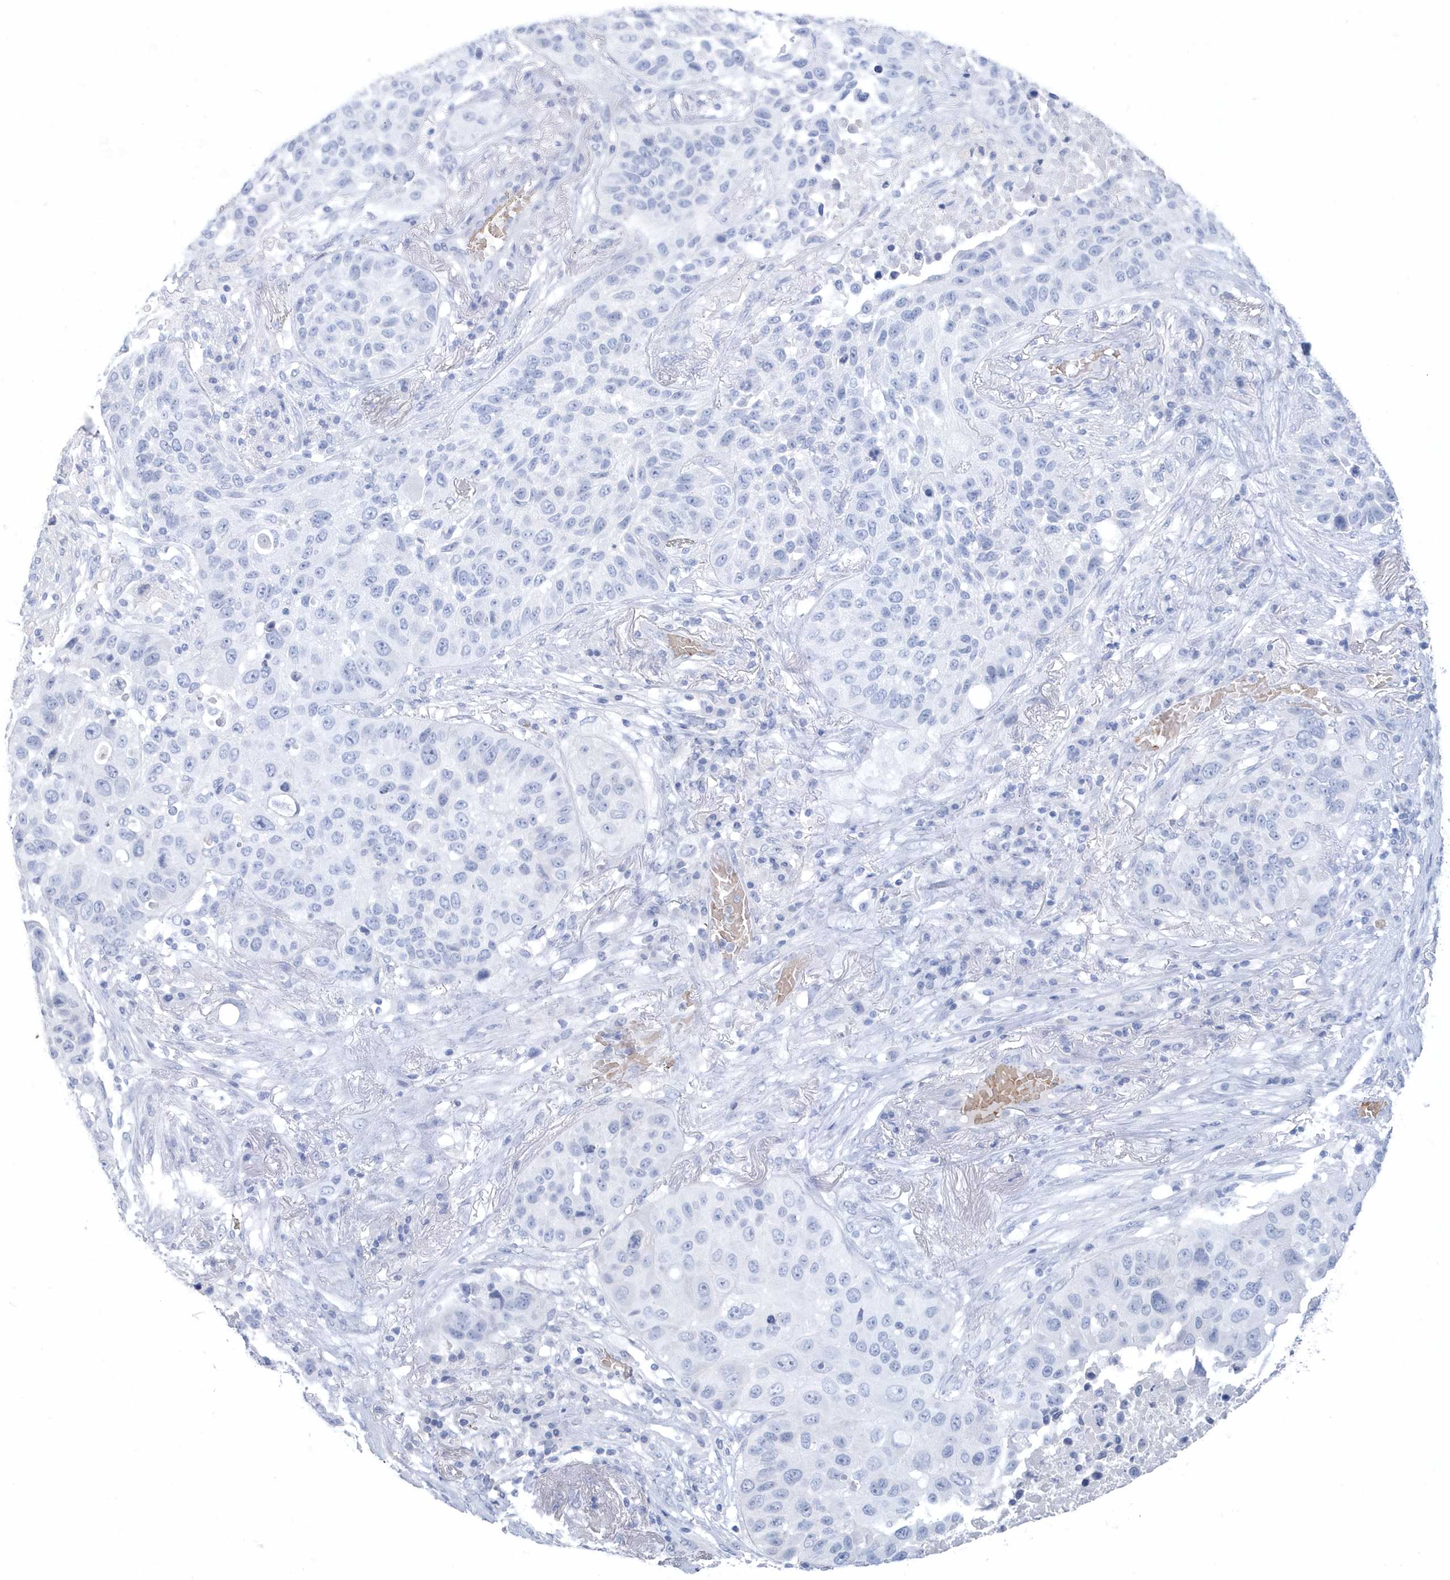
{"staining": {"intensity": "negative", "quantity": "none", "location": "none"}, "tissue": "lung cancer", "cell_type": "Tumor cells", "image_type": "cancer", "snomed": [{"axis": "morphology", "description": "Squamous cell carcinoma, NOS"}, {"axis": "topography", "description": "Lung"}], "caption": "Immunohistochemical staining of lung squamous cell carcinoma reveals no significant expression in tumor cells. (Brightfield microscopy of DAB (3,3'-diaminobenzidine) immunohistochemistry (IHC) at high magnification).", "gene": "HBA2", "patient": {"sex": "male", "age": 57}}